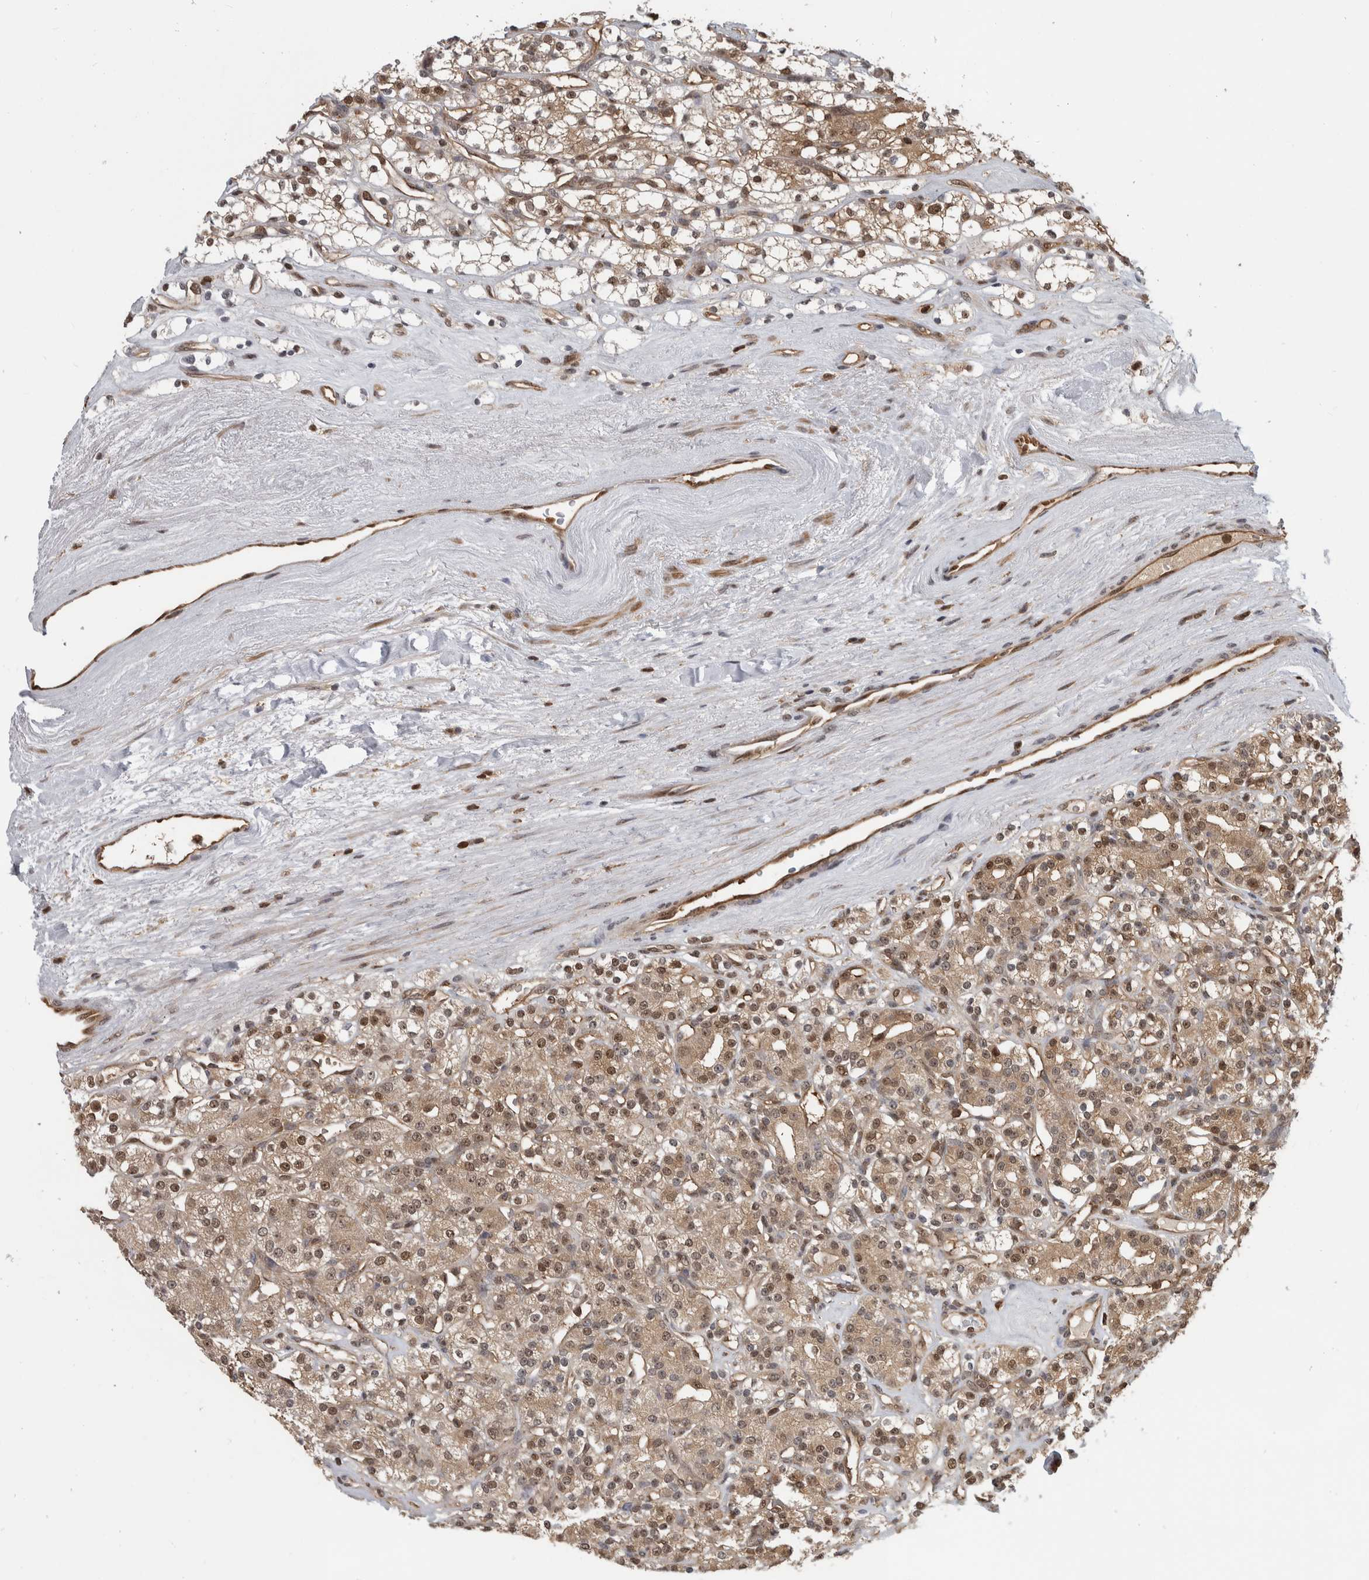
{"staining": {"intensity": "moderate", "quantity": ">75%", "location": "cytoplasmic/membranous,nuclear"}, "tissue": "renal cancer", "cell_type": "Tumor cells", "image_type": "cancer", "snomed": [{"axis": "morphology", "description": "Adenocarcinoma, NOS"}, {"axis": "topography", "description": "Kidney"}], "caption": "This image displays immunohistochemistry (IHC) staining of renal cancer, with medium moderate cytoplasmic/membranous and nuclear staining in approximately >75% of tumor cells.", "gene": "TDRD7", "patient": {"sex": "male", "age": 77}}